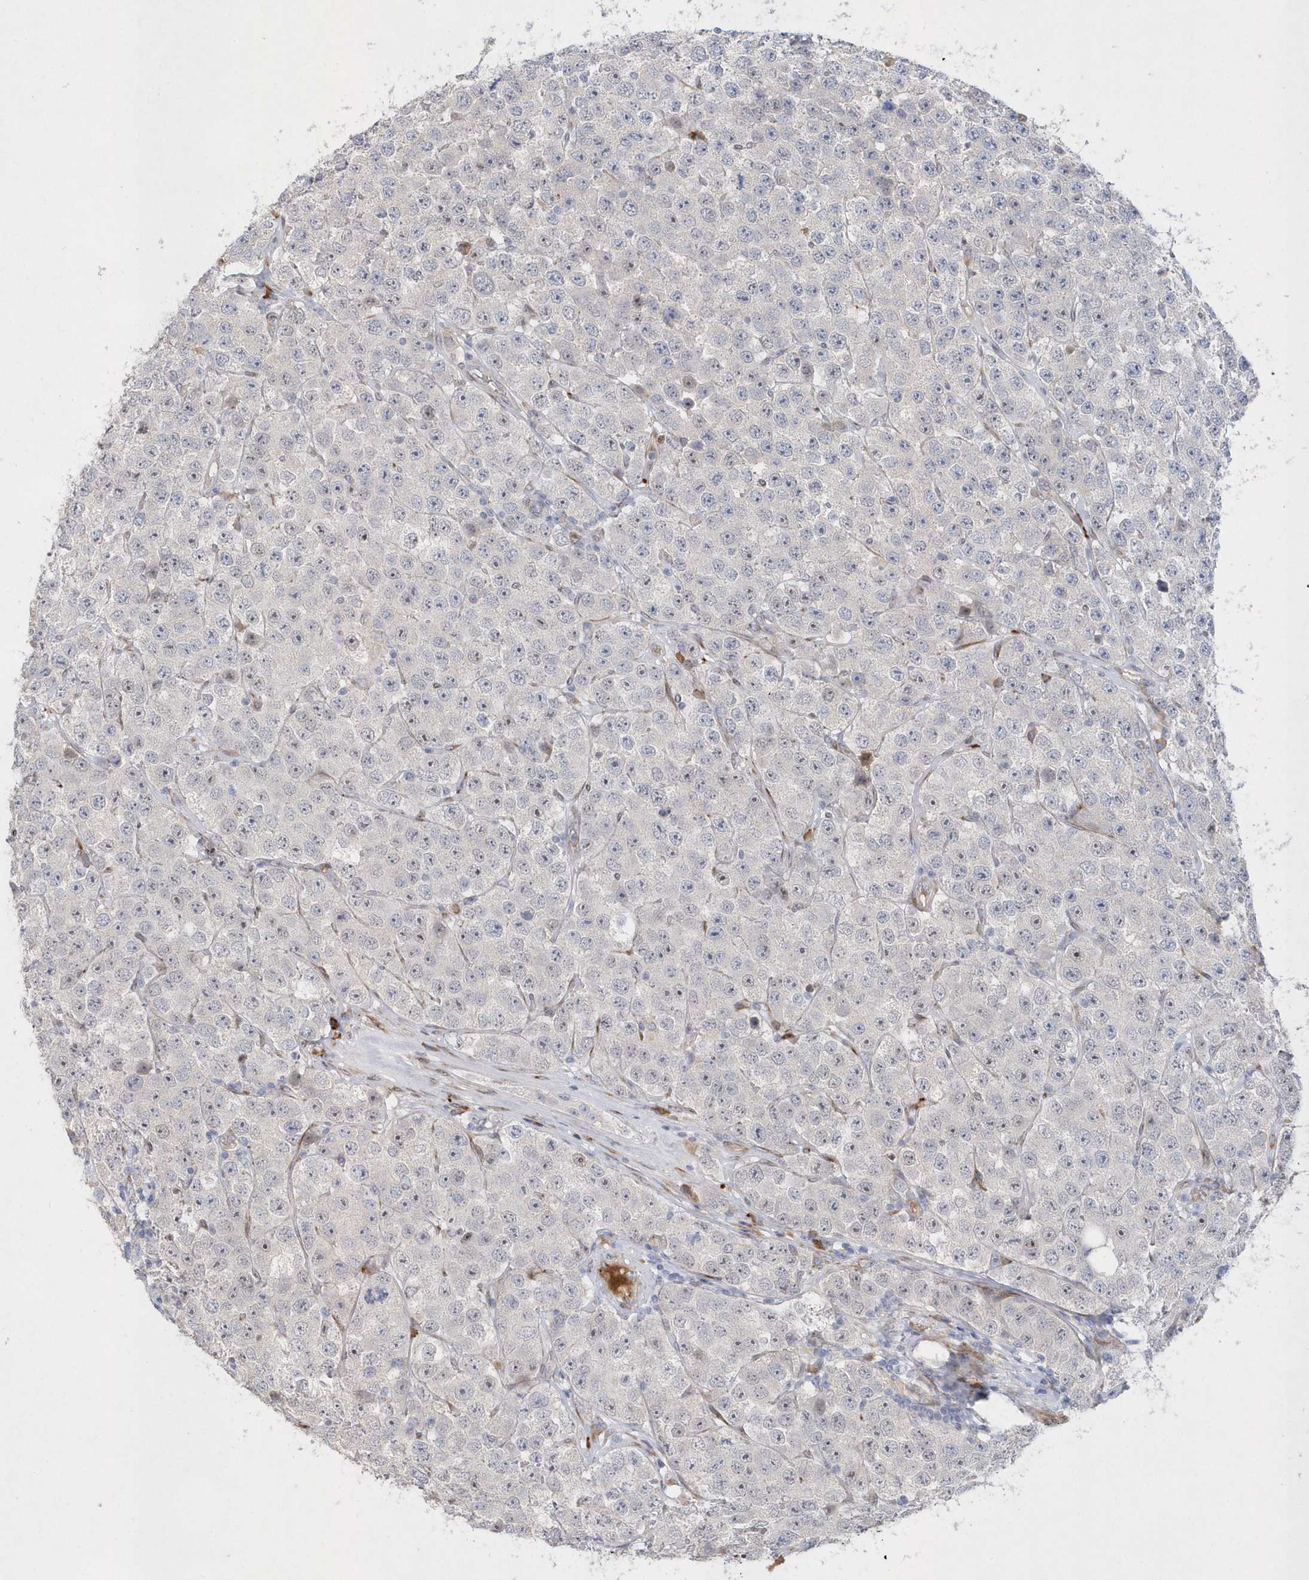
{"staining": {"intensity": "negative", "quantity": "none", "location": "none"}, "tissue": "testis cancer", "cell_type": "Tumor cells", "image_type": "cancer", "snomed": [{"axis": "morphology", "description": "Seminoma, NOS"}, {"axis": "topography", "description": "Testis"}], "caption": "This is an immunohistochemistry image of human testis seminoma. There is no positivity in tumor cells.", "gene": "TMEM132B", "patient": {"sex": "male", "age": 28}}